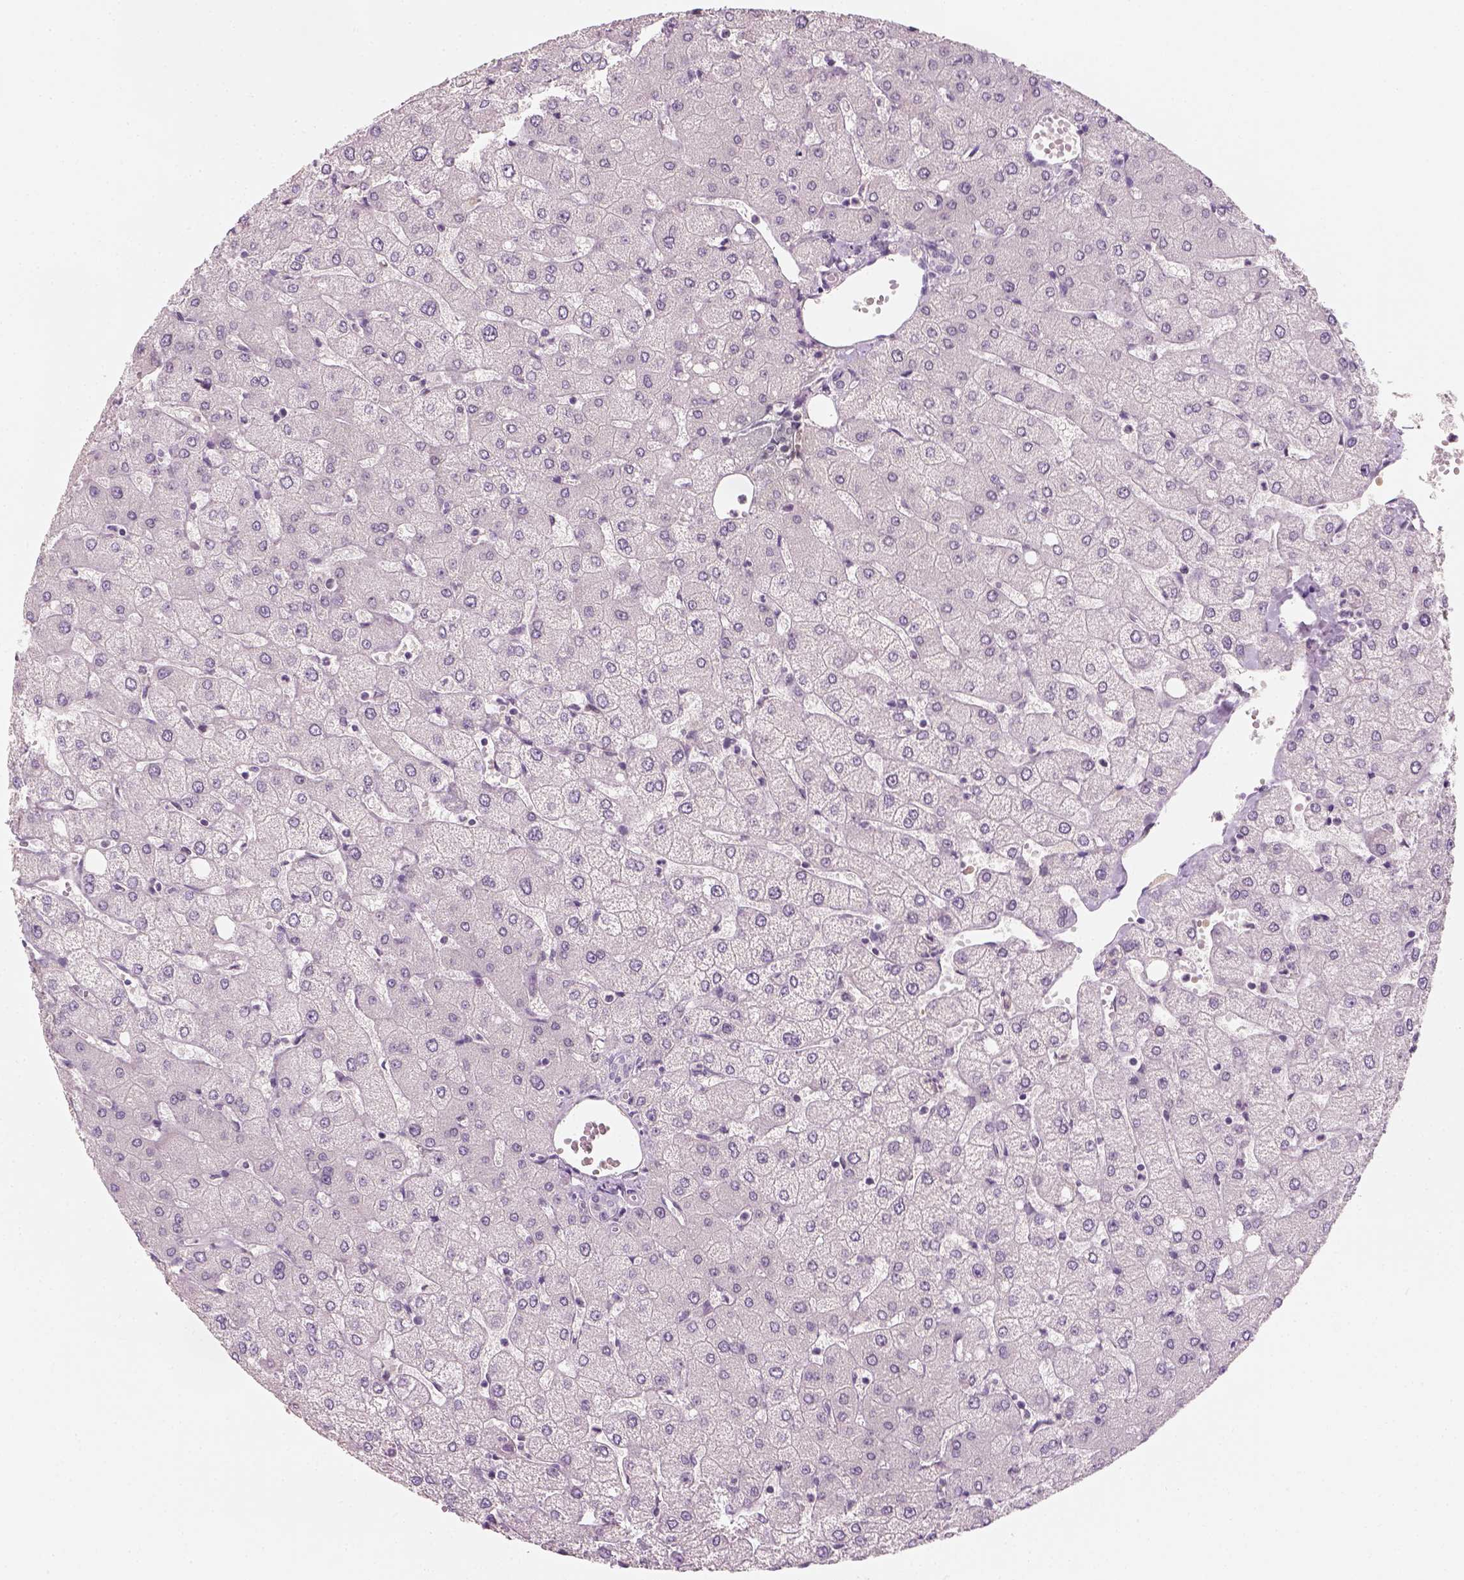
{"staining": {"intensity": "negative", "quantity": "none", "location": "none"}, "tissue": "liver", "cell_type": "Cholangiocytes", "image_type": "normal", "snomed": [{"axis": "morphology", "description": "Normal tissue, NOS"}, {"axis": "topography", "description": "Liver"}], "caption": "This is a histopathology image of immunohistochemistry staining of normal liver, which shows no expression in cholangiocytes. (DAB immunohistochemistry (IHC), high magnification).", "gene": "TP53", "patient": {"sex": "female", "age": 54}}